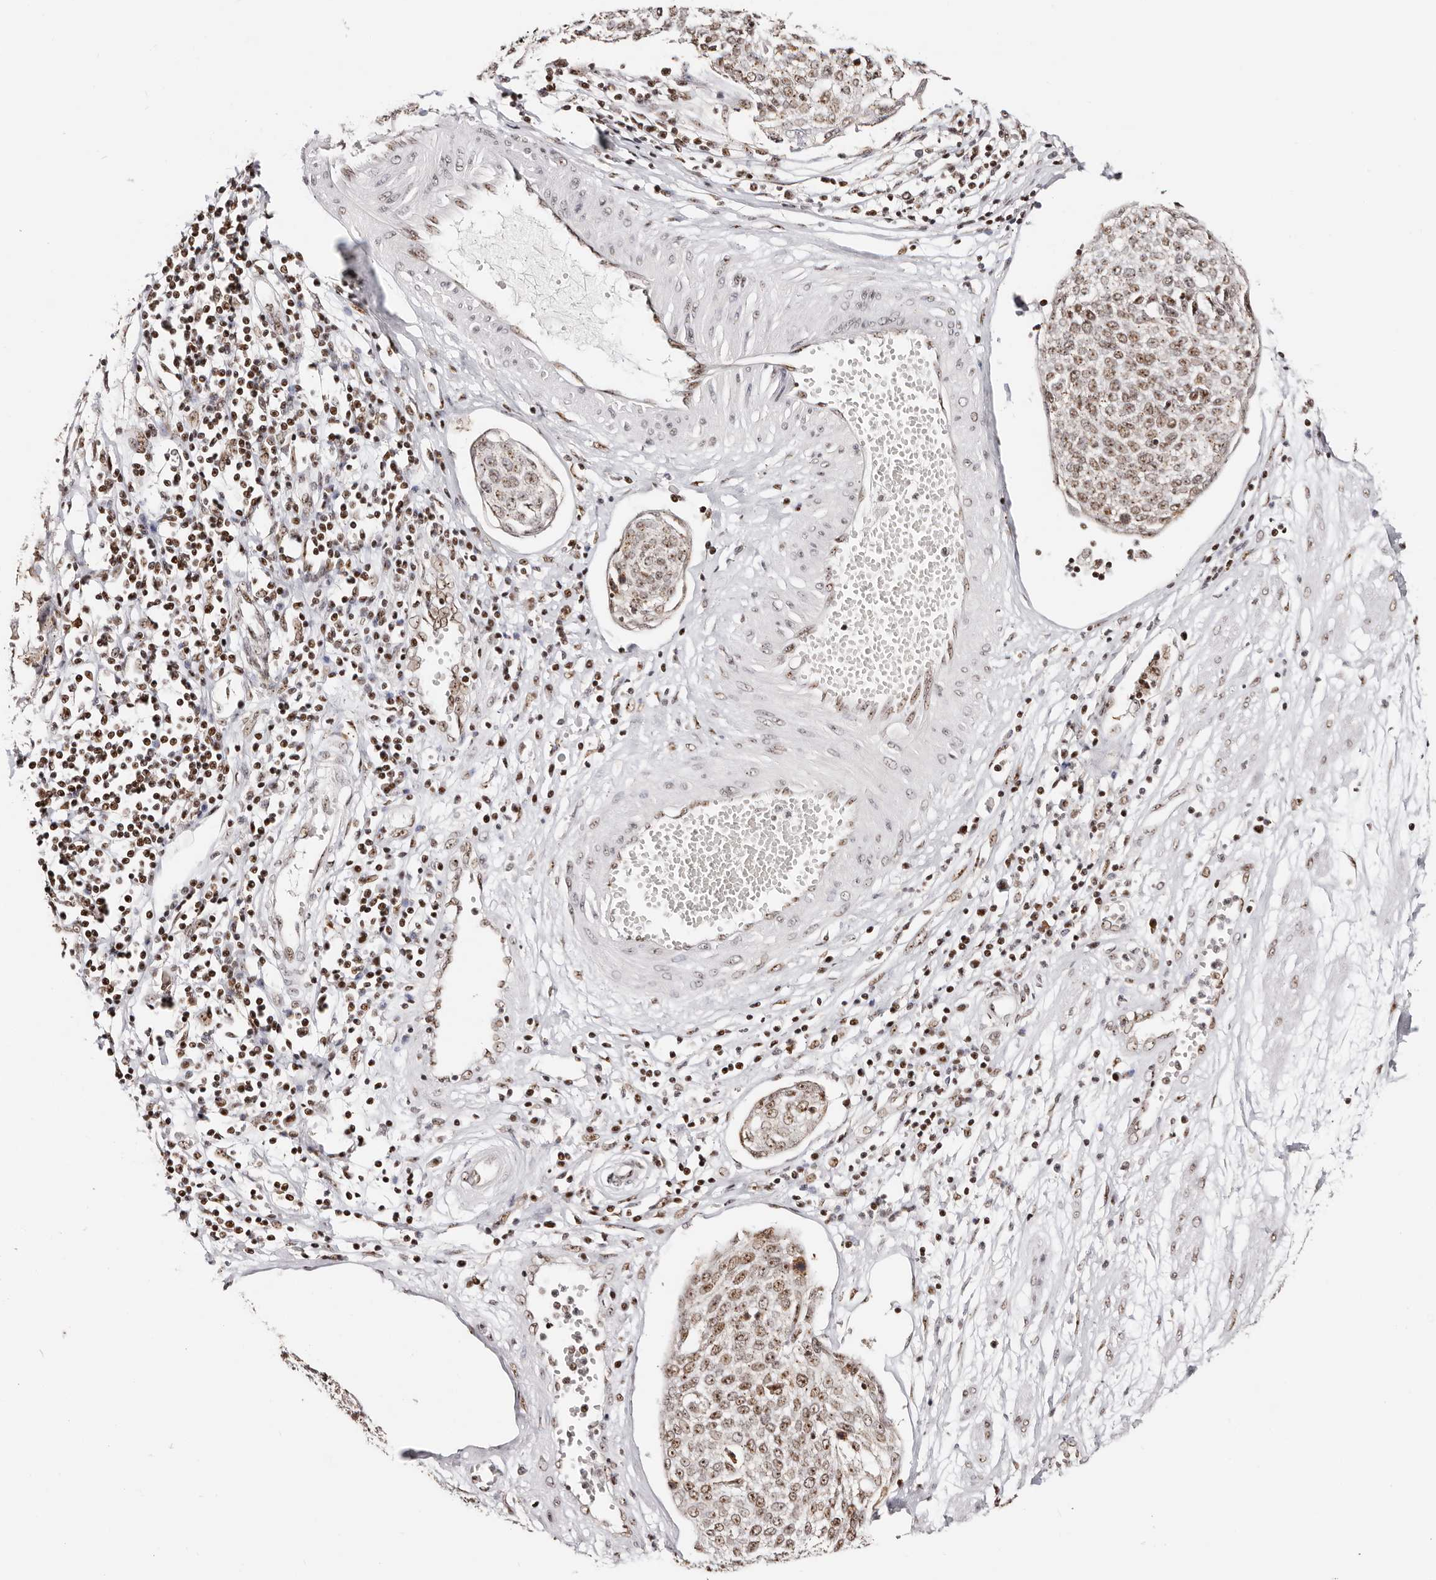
{"staining": {"intensity": "moderate", "quantity": ">75%", "location": "nuclear"}, "tissue": "cervical cancer", "cell_type": "Tumor cells", "image_type": "cancer", "snomed": [{"axis": "morphology", "description": "Squamous cell carcinoma, NOS"}, {"axis": "topography", "description": "Cervix"}], "caption": "An immunohistochemistry histopathology image of tumor tissue is shown. Protein staining in brown shows moderate nuclear positivity in cervical squamous cell carcinoma within tumor cells.", "gene": "IQGAP3", "patient": {"sex": "female", "age": 34}}